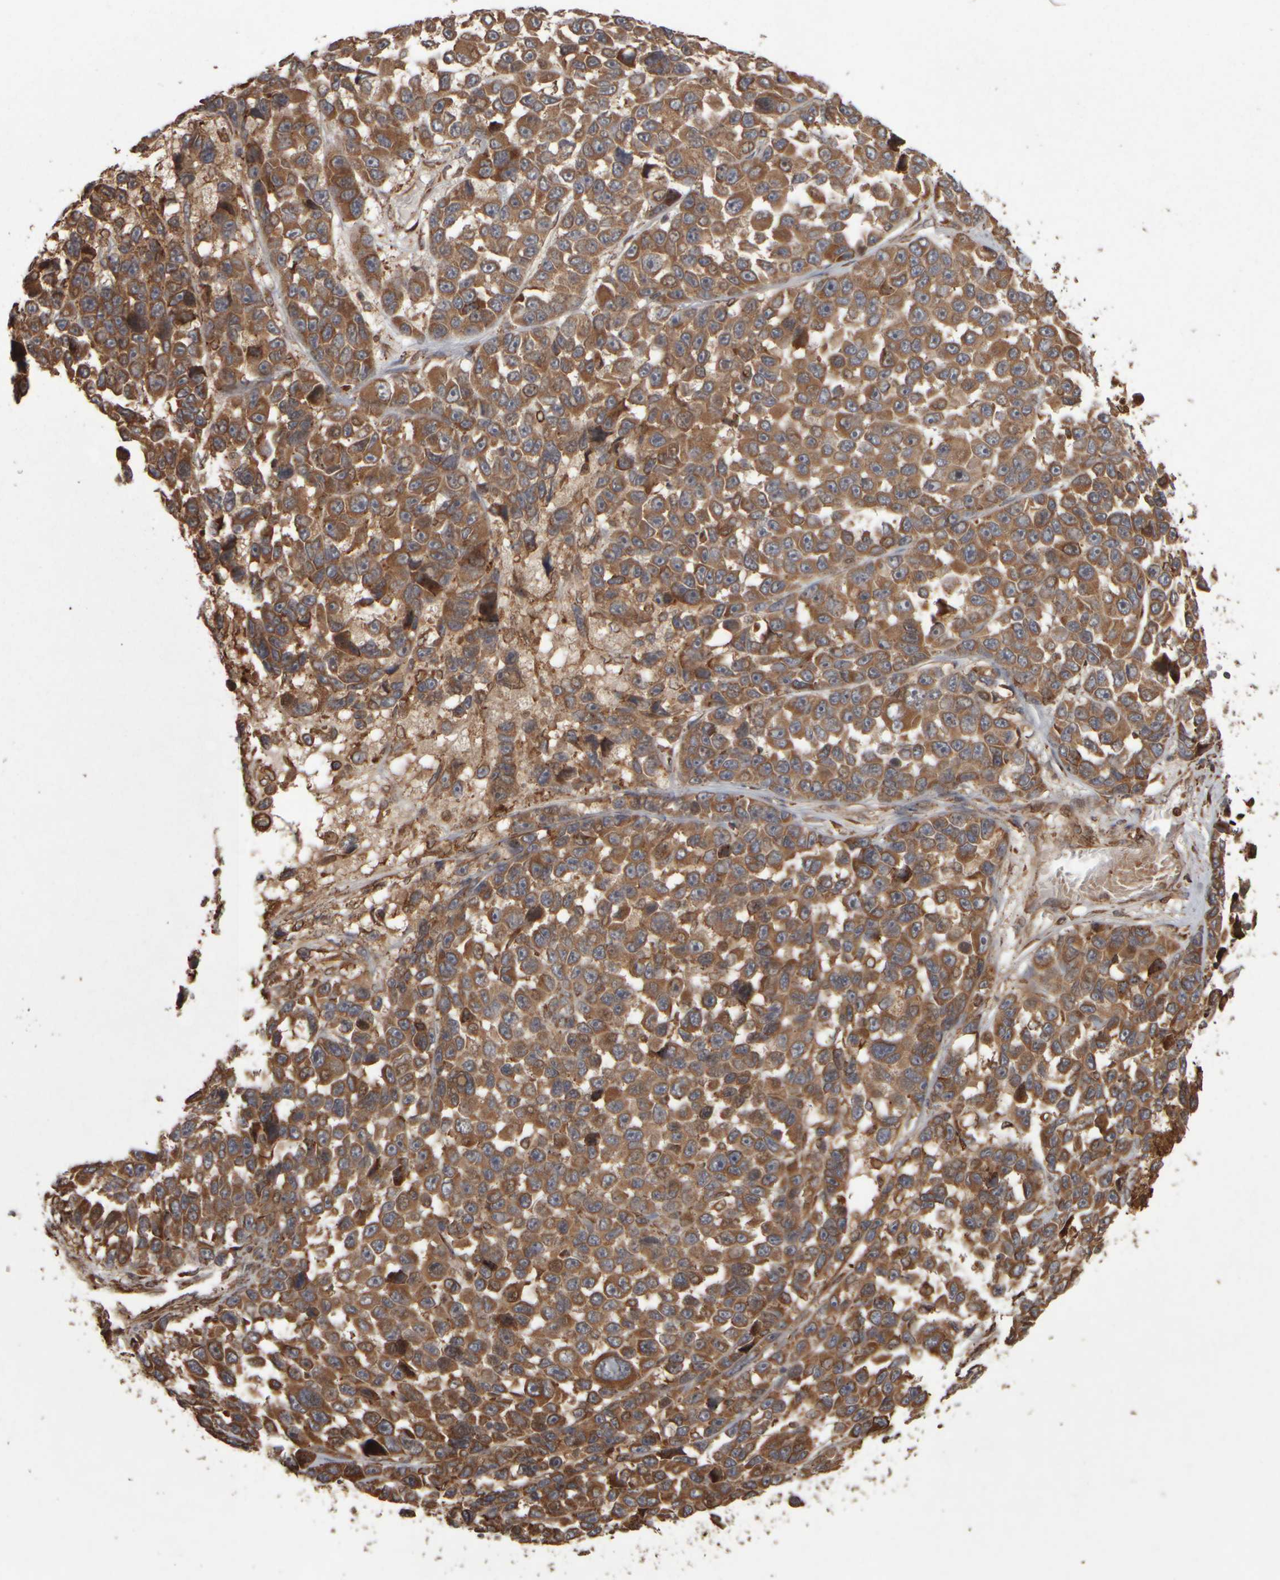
{"staining": {"intensity": "moderate", "quantity": ">75%", "location": "cytoplasmic/membranous"}, "tissue": "melanoma", "cell_type": "Tumor cells", "image_type": "cancer", "snomed": [{"axis": "morphology", "description": "Malignant melanoma, NOS"}, {"axis": "topography", "description": "Skin"}], "caption": "Immunohistochemical staining of human melanoma reveals medium levels of moderate cytoplasmic/membranous protein positivity in about >75% of tumor cells.", "gene": "AGBL3", "patient": {"sex": "male", "age": 53}}